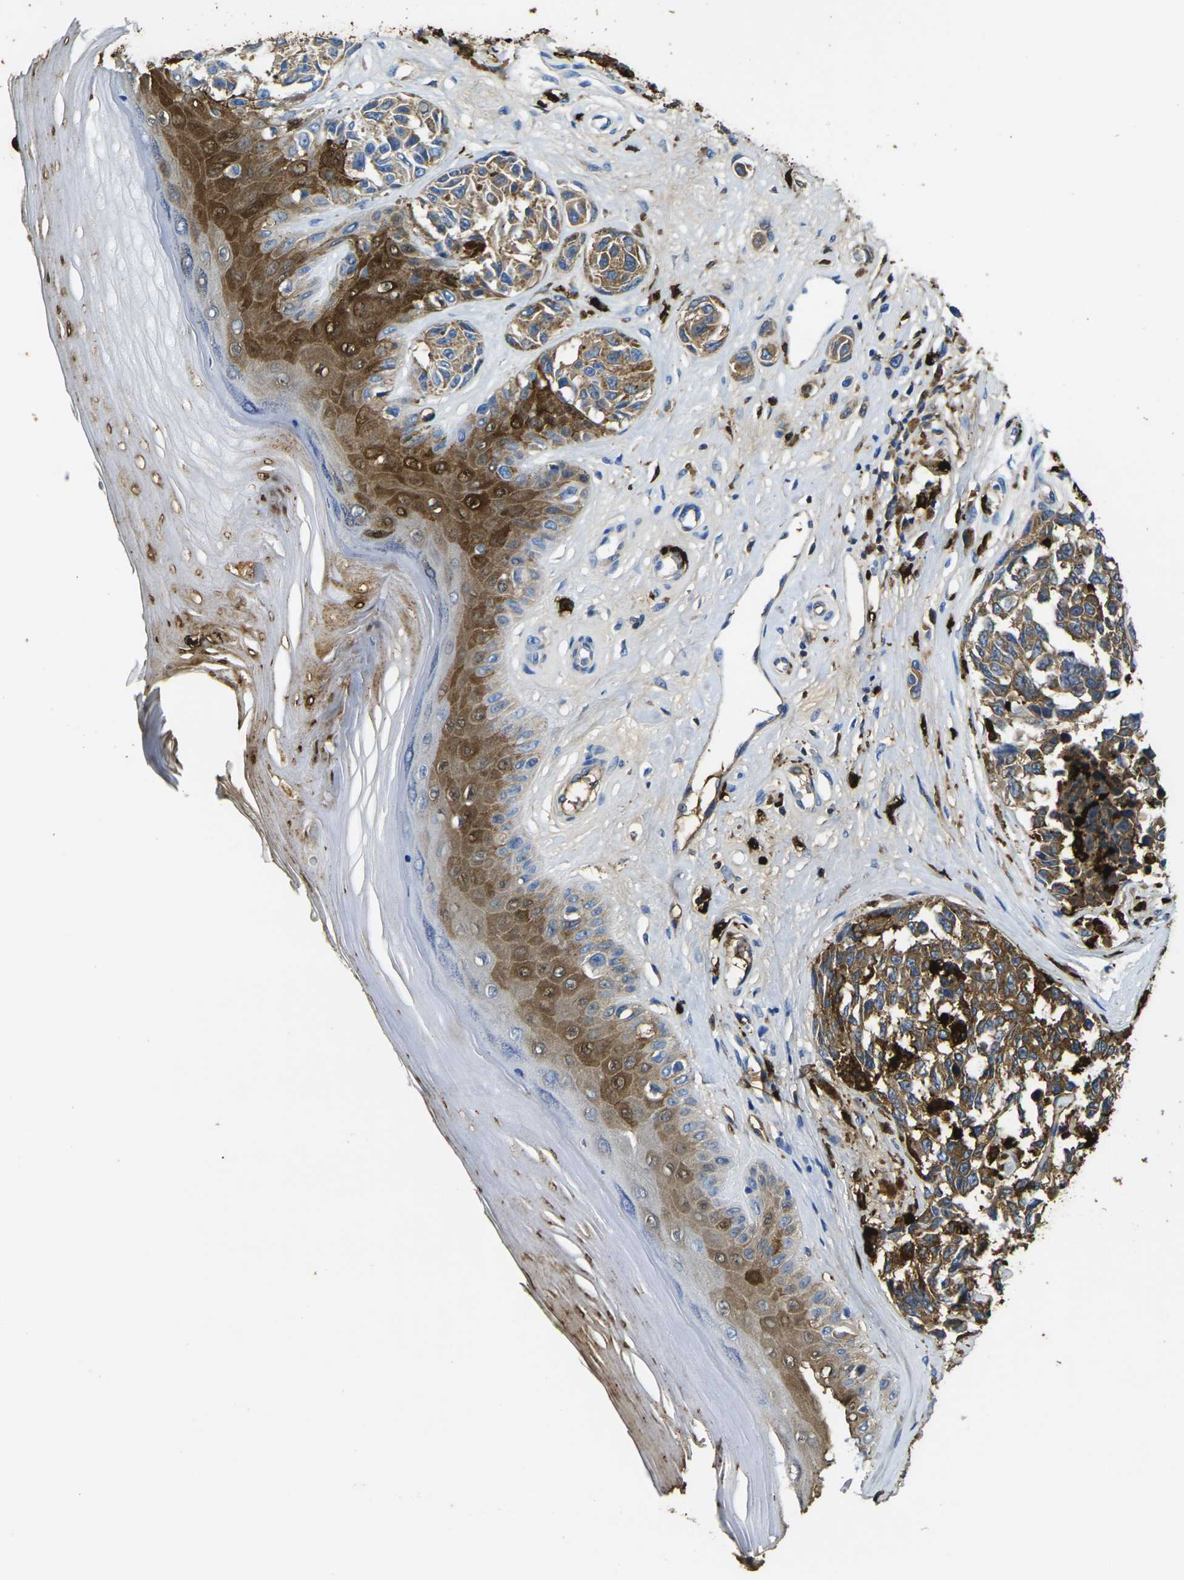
{"staining": {"intensity": "moderate", "quantity": ">75%", "location": "cytoplasmic/membranous"}, "tissue": "melanoma", "cell_type": "Tumor cells", "image_type": "cancer", "snomed": [{"axis": "morphology", "description": "Malignant melanoma, NOS"}, {"axis": "topography", "description": "Skin"}], "caption": "Immunohistochemical staining of malignant melanoma displays moderate cytoplasmic/membranous protein expression in about >75% of tumor cells. The staining was performed using DAB to visualize the protein expression in brown, while the nuclei were stained in blue with hematoxylin (Magnification: 20x).", "gene": "S100A9", "patient": {"sex": "female", "age": 64}}